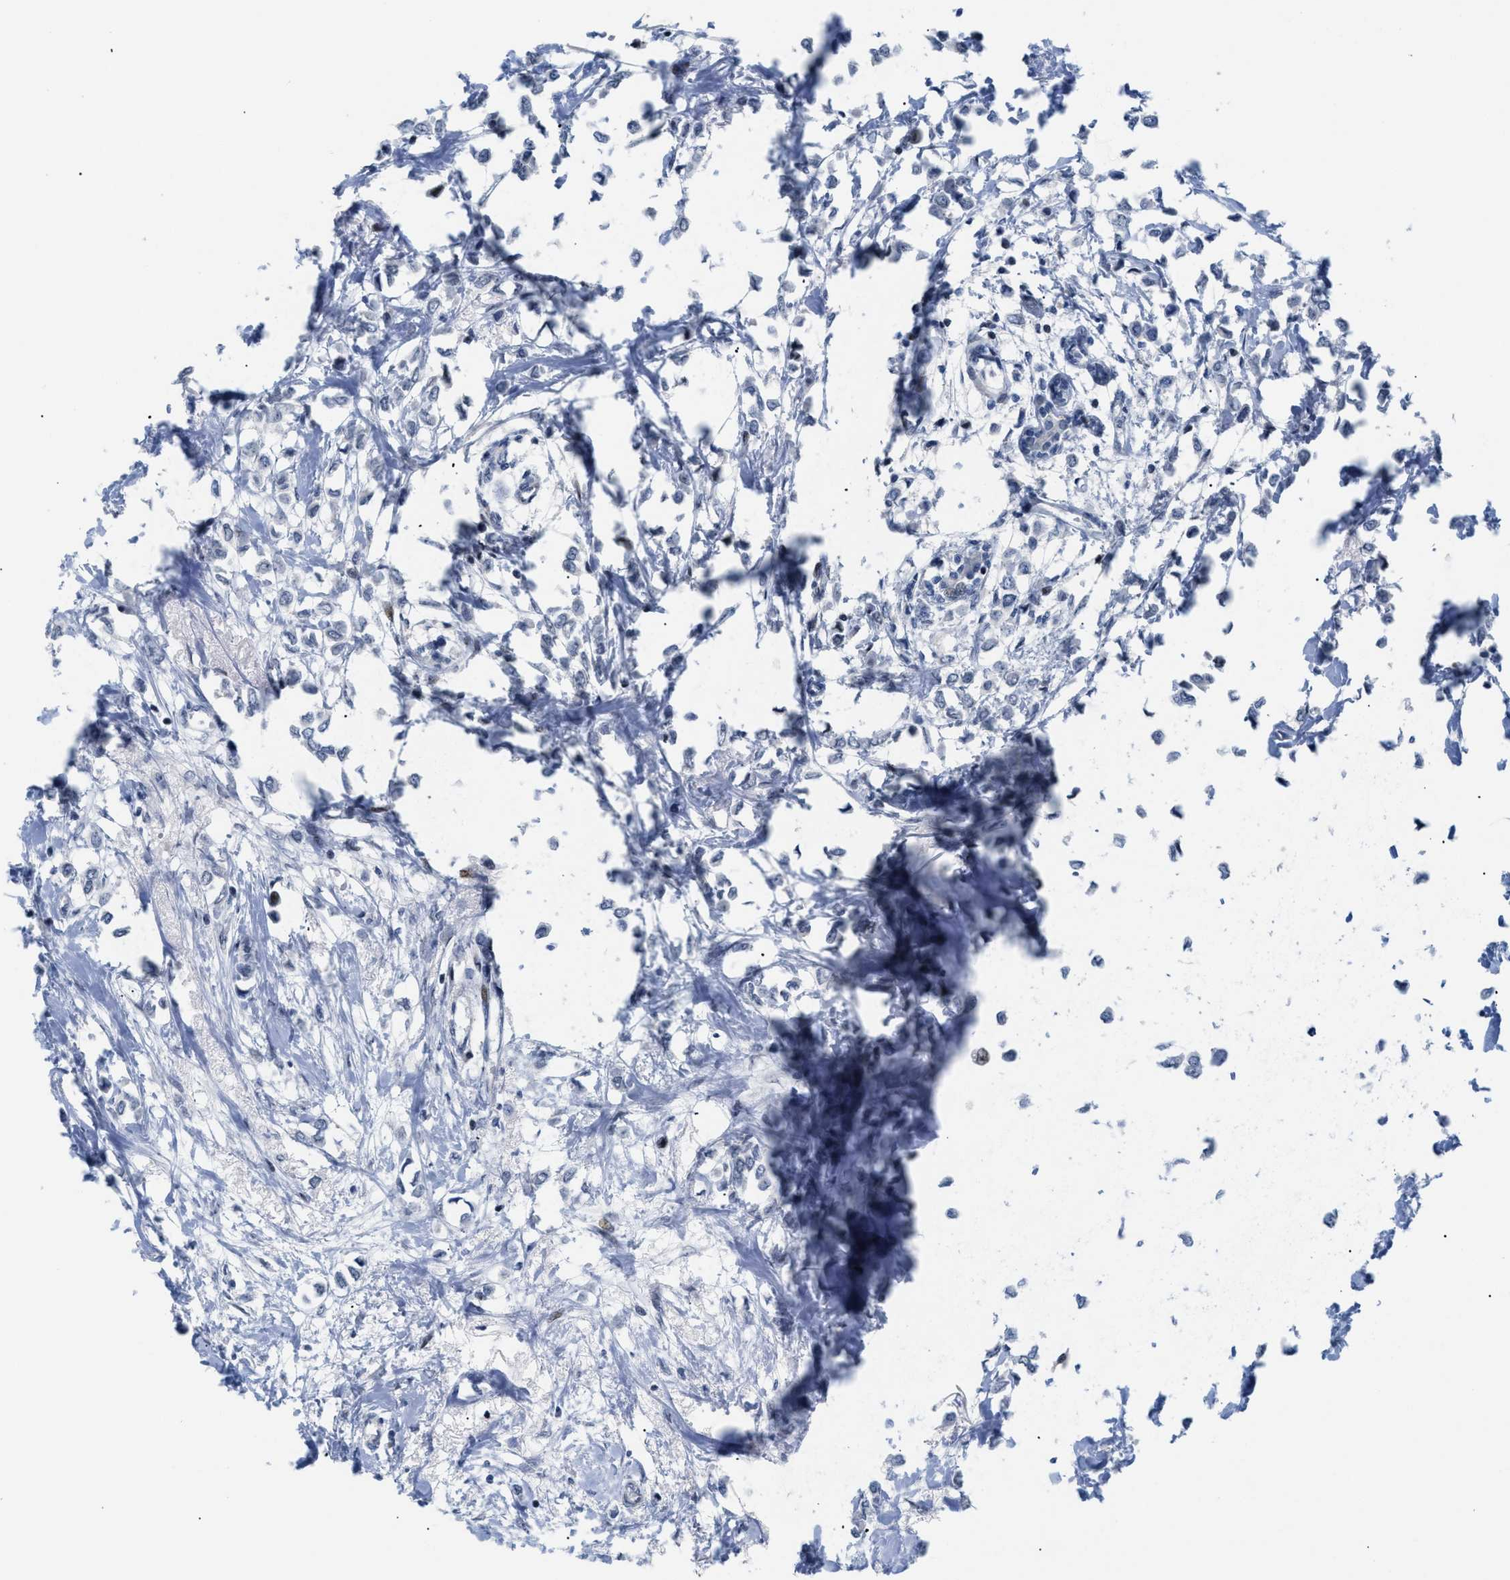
{"staining": {"intensity": "negative", "quantity": "none", "location": "none"}, "tissue": "breast cancer", "cell_type": "Tumor cells", "image_type": "cancer", "snomed": [{"axis": "morphology", "description": "Lobular carcinoma"}, {"axis": "topography", "description": "Breast"}], "caption": "The image exhibits no significant staining in tumor cells of breast cancer (lobular carcinoma).", "gene": "MED1", "patient": {"sex": "female", "age": 51}}